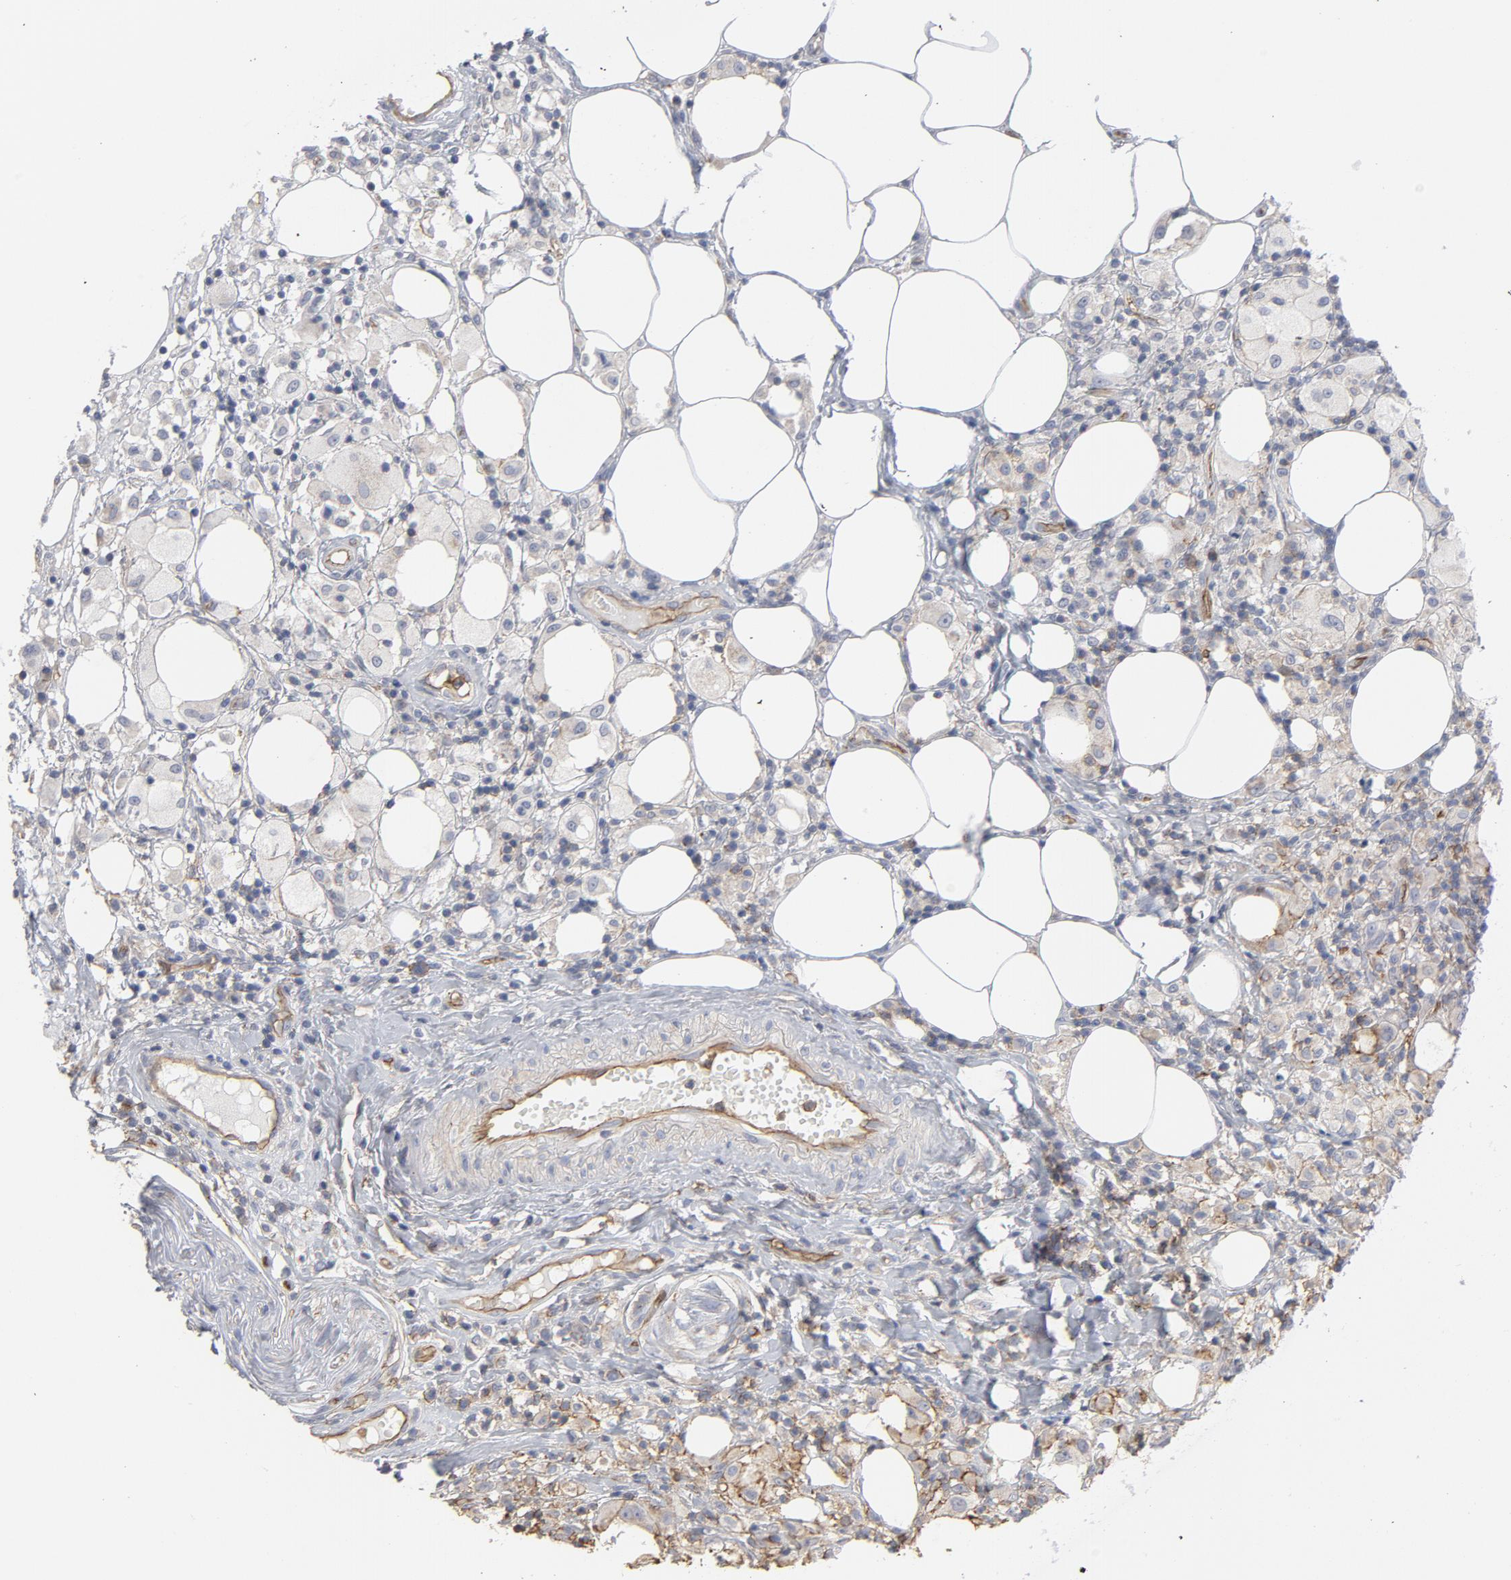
{"staining": {"intensity": "moderate", "quantity": "25%-75%", "location": "cytoplasmic/membranous"}, "tissue": "thyroid cancer", "cell_type": "Tumor cells", "image_type": "cancer", "snomed": [{"axis": "morphology", "description": "Carcinoma, NOS"}, {"axis": "topography", "description": "Thyroid gland"}], "caption": "Human thyroid cancer stained with a protein marker reveals moderate staining in tumor cells.", "gene": "OXA1L", "patient": {"sex": "female", "age": 77}}